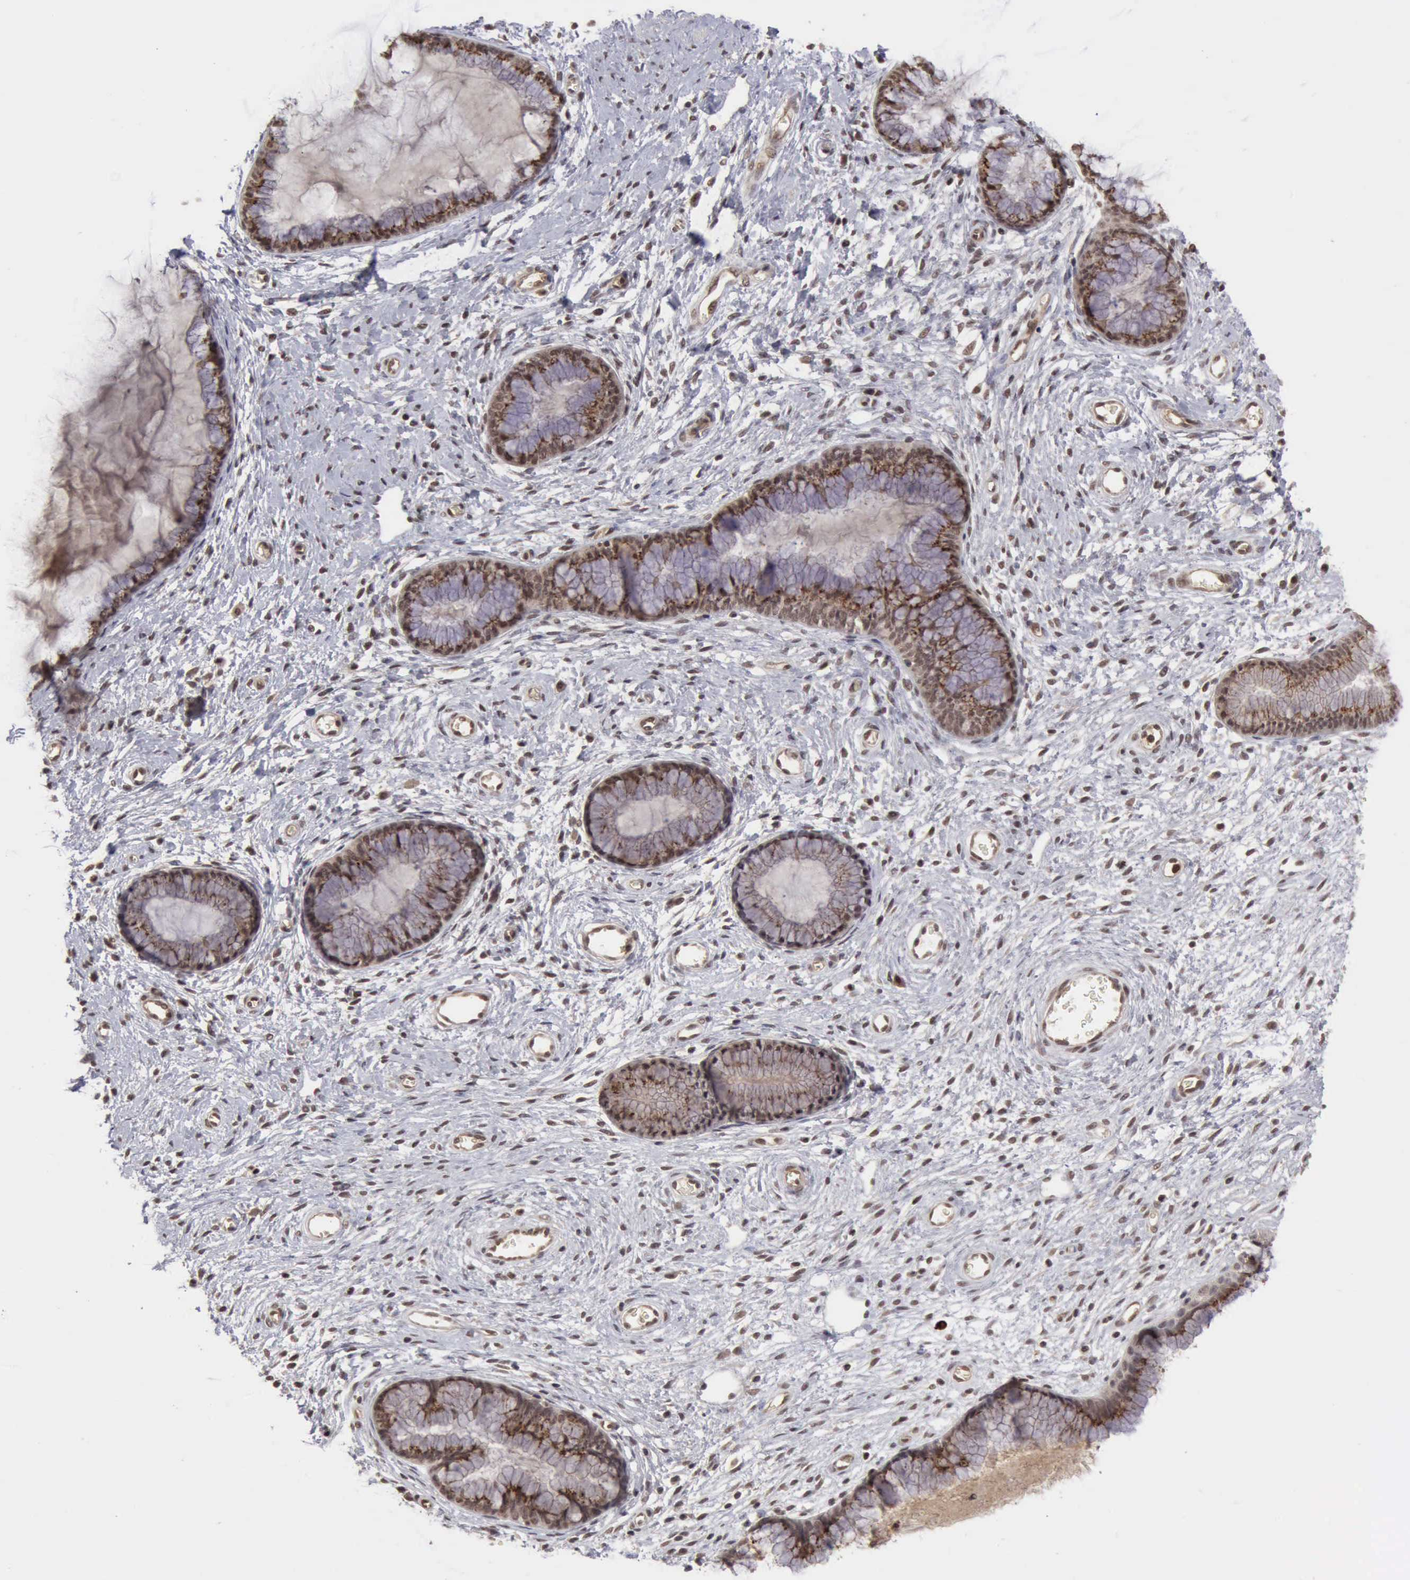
{"staining": {"intensity": "moderate", "quantity": ">75%", "location": "cytoplasmic/membranous,nuclear"}, "tissue": "cervix", "cell_type": "Glandular cells", "image_type": "normal", "snomed": [{"axis": "morphology", "description": "Normal tissue, NOS"}, {"axis": "topography", "description": "Cervix"}], "caption": "Cervix was stained to show a protein in brown. There is medium levels of moderate cytoplasmic/membranous,nuclear positivity in about >75% of glandular cells. (DAB (3,3'-diaminobenzidine) IHC with brightfield microscopy, high magnification).", "gene": "CDKN2A", "patient": {"sex": "female", "age": 27}}